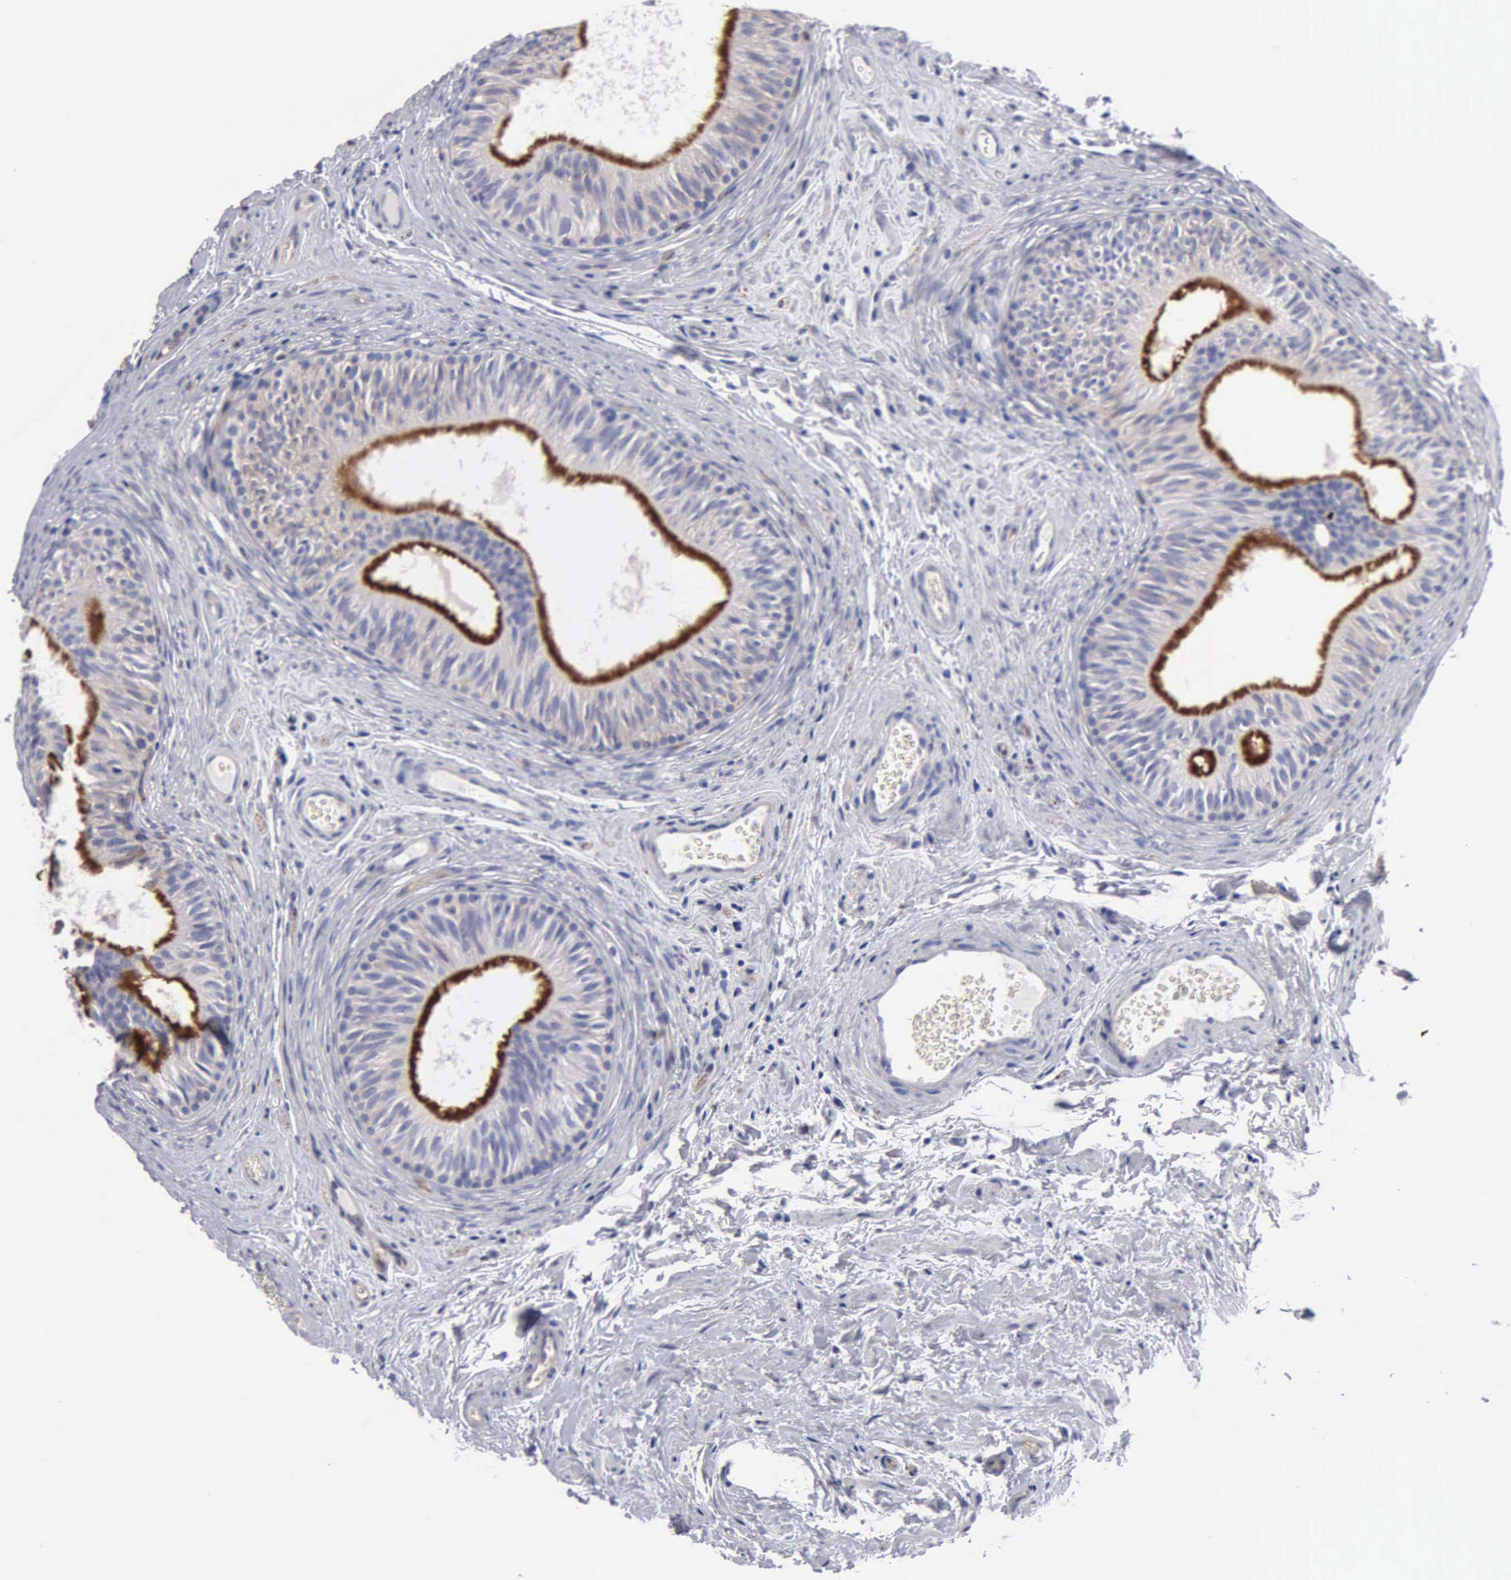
{"staining": {"intensity": "strong", "quantity": "25%-75%", "location": "cytoplasmic/membranous"}, "tissue": "epididymis", "cell_type": "Glandular cells", "image_type": "normal", "snomed": [{"axis": "morphology", "description": "Normal tissue, NOS"}, {"axis": "topography", "description": "Epididymis"}], "caption": "Brown immunohistochemical staining in normal epididymis reveals strong cytoplasmic/membranous staining in approximately 25%-75% of glandular cells.", "gene": "RDX", "patient": {"sex": "male", "age": 32}}